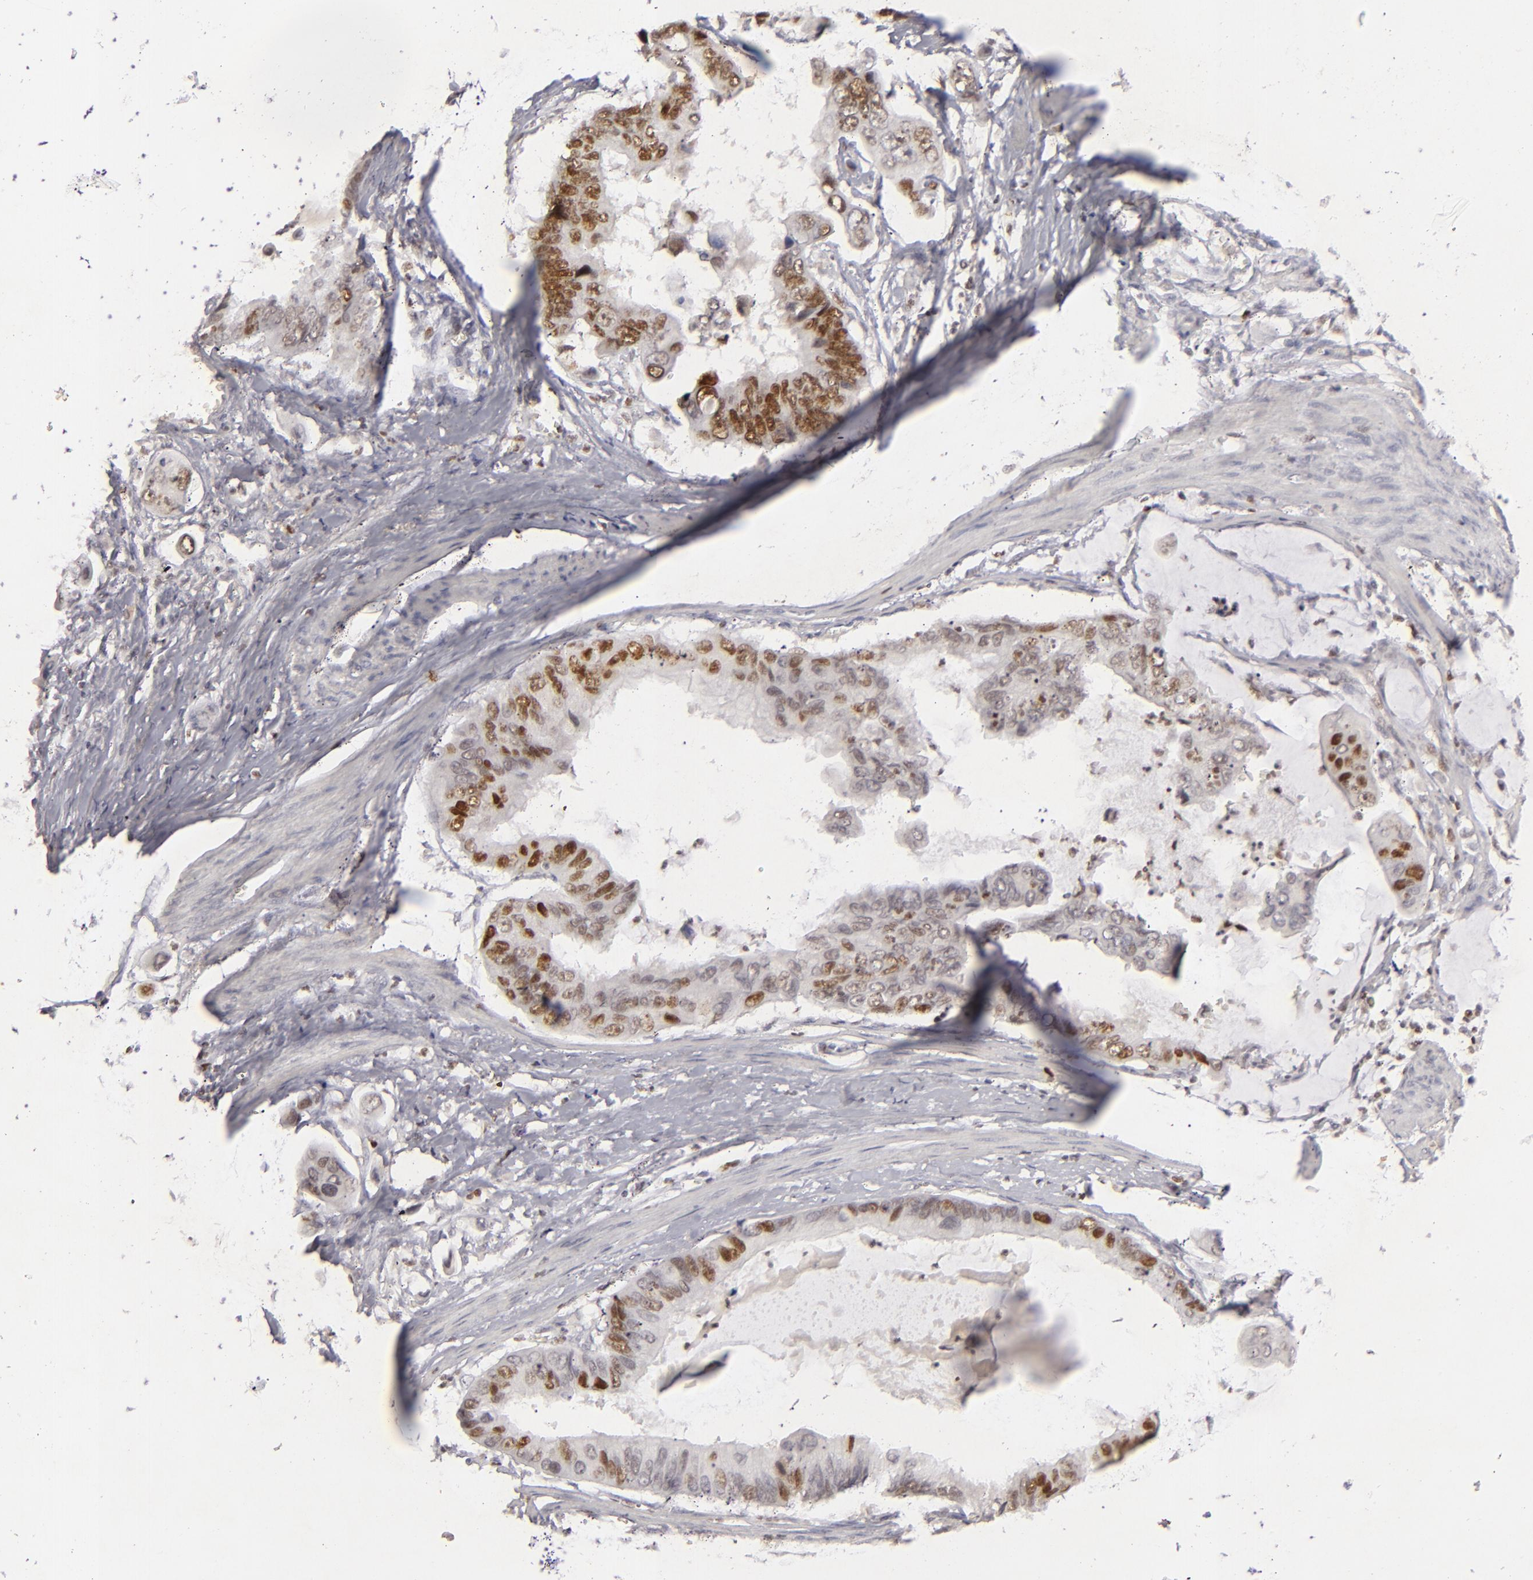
{"staining": {"intensity": "strong", "quantity": "25%-75%", "location": "nuclear"}, "tissue": "stomach cancer", "cell_type": "Tumor cells", "image_type": "cancer", "snomed": [{"axis": "morphology", "description": "Adenocarcinoma, NOS"}, {"axis": "topography", "description": "Stomach, upper"}], "caption": "Tumor cells exhibit high levels of strong nuclear positivity in approximately 25%-75% of cells in human stomach cancer (adenocarcinoma).", "gene": "FEN1", "patient": {"sex": "male", "age": 80}}